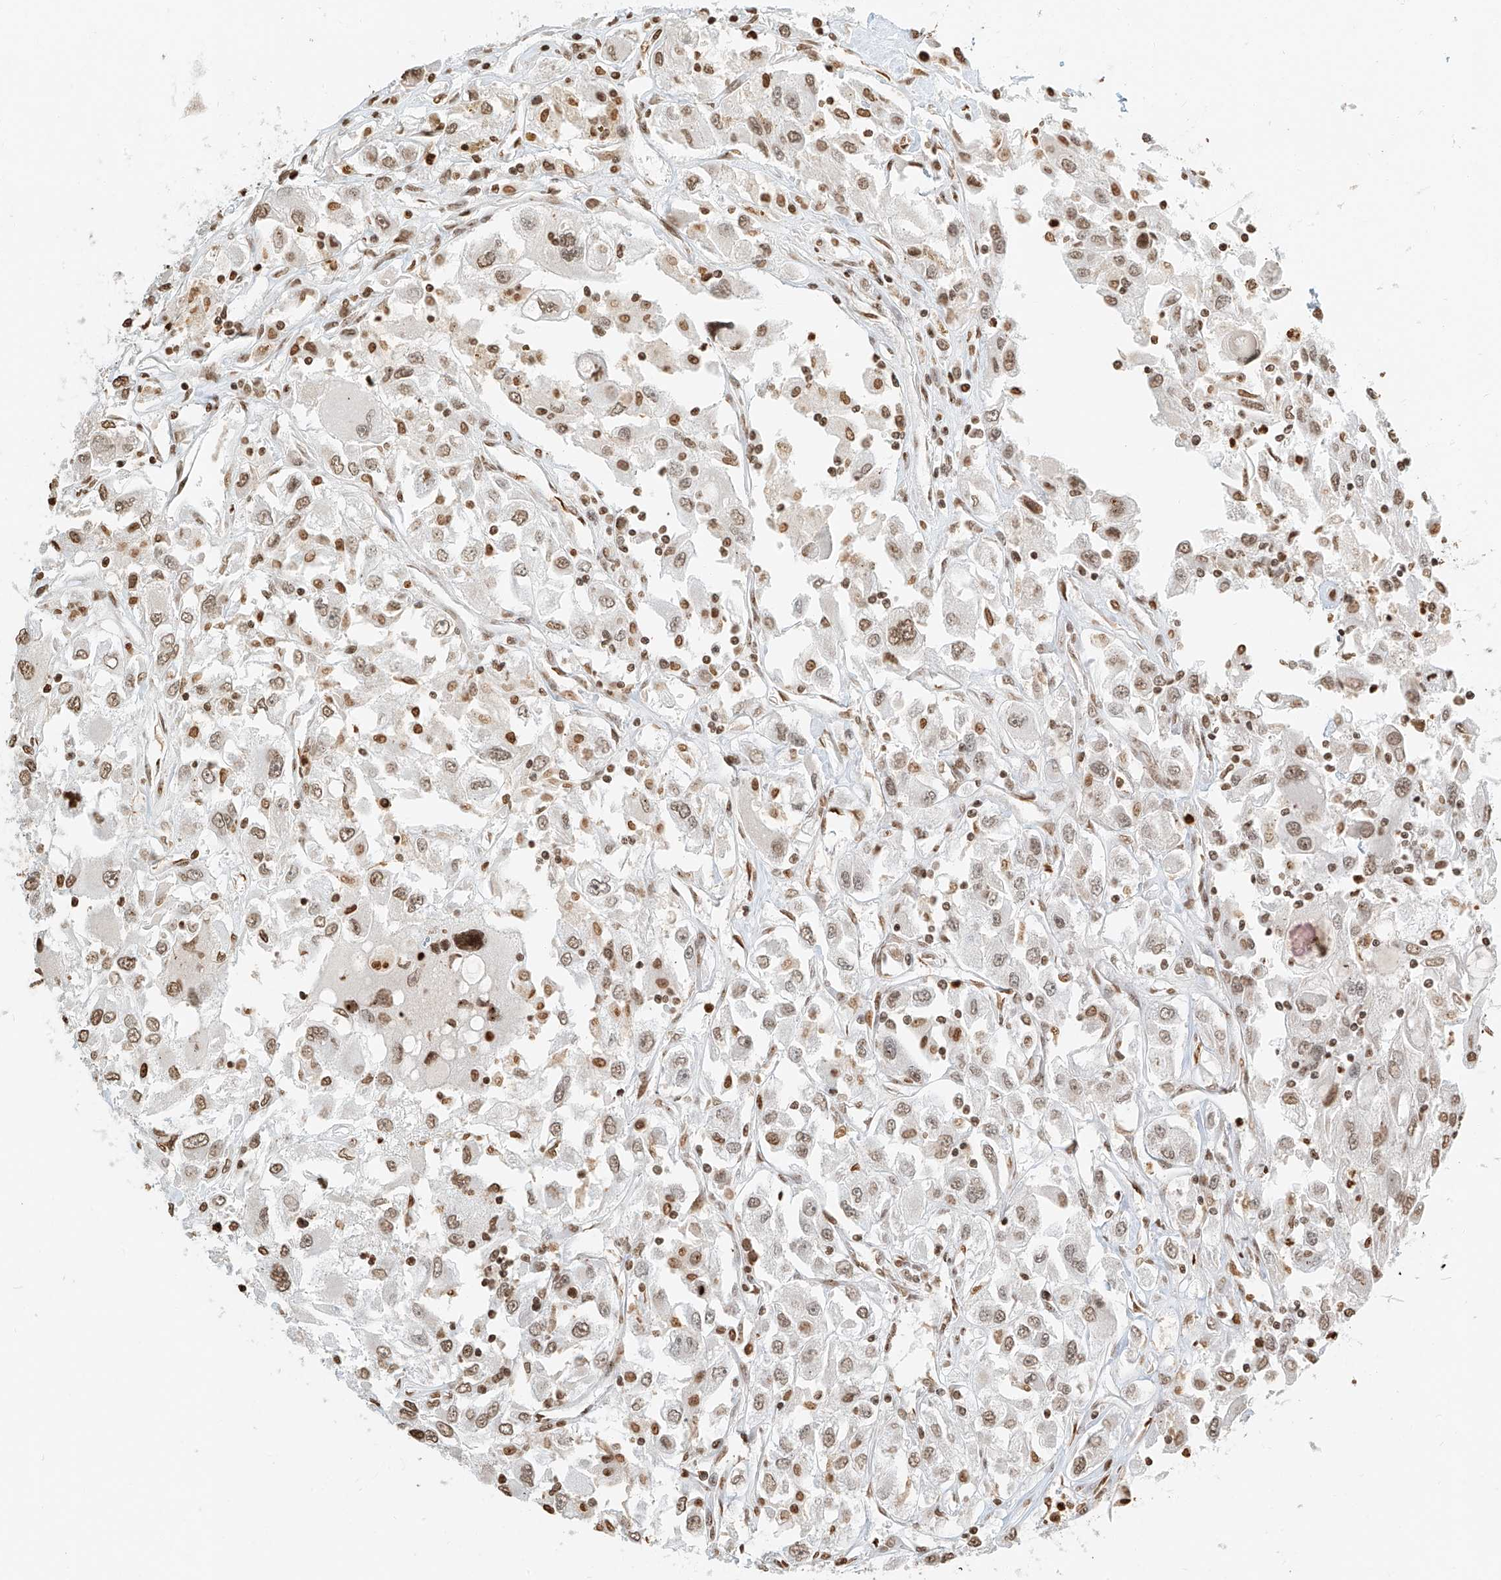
{"staining": {"intensity": "moderate", "quantity": ">75%", "location": "nuclear"}, "tissue": "renal cancer", "cell_type": "Tumor cells", "image_type": "cancer", "snomed": [{"axis": "morphology", "description": "Adenocarcinoma, NOS"}, {"axis": "topography", "description": "Kidney"}], "caption": "Immunohistochemistry of adenocarcinoma (renal) reveals medium levels of moderate nuclear expression in approximately >75% of tumor cells. (DAB (3,3'-diaminobenzidine) = brown stain, brightfield microscopy at high magnification).", "gene": "C17orf58", "patient": {"sex": "female", "age": 52}}